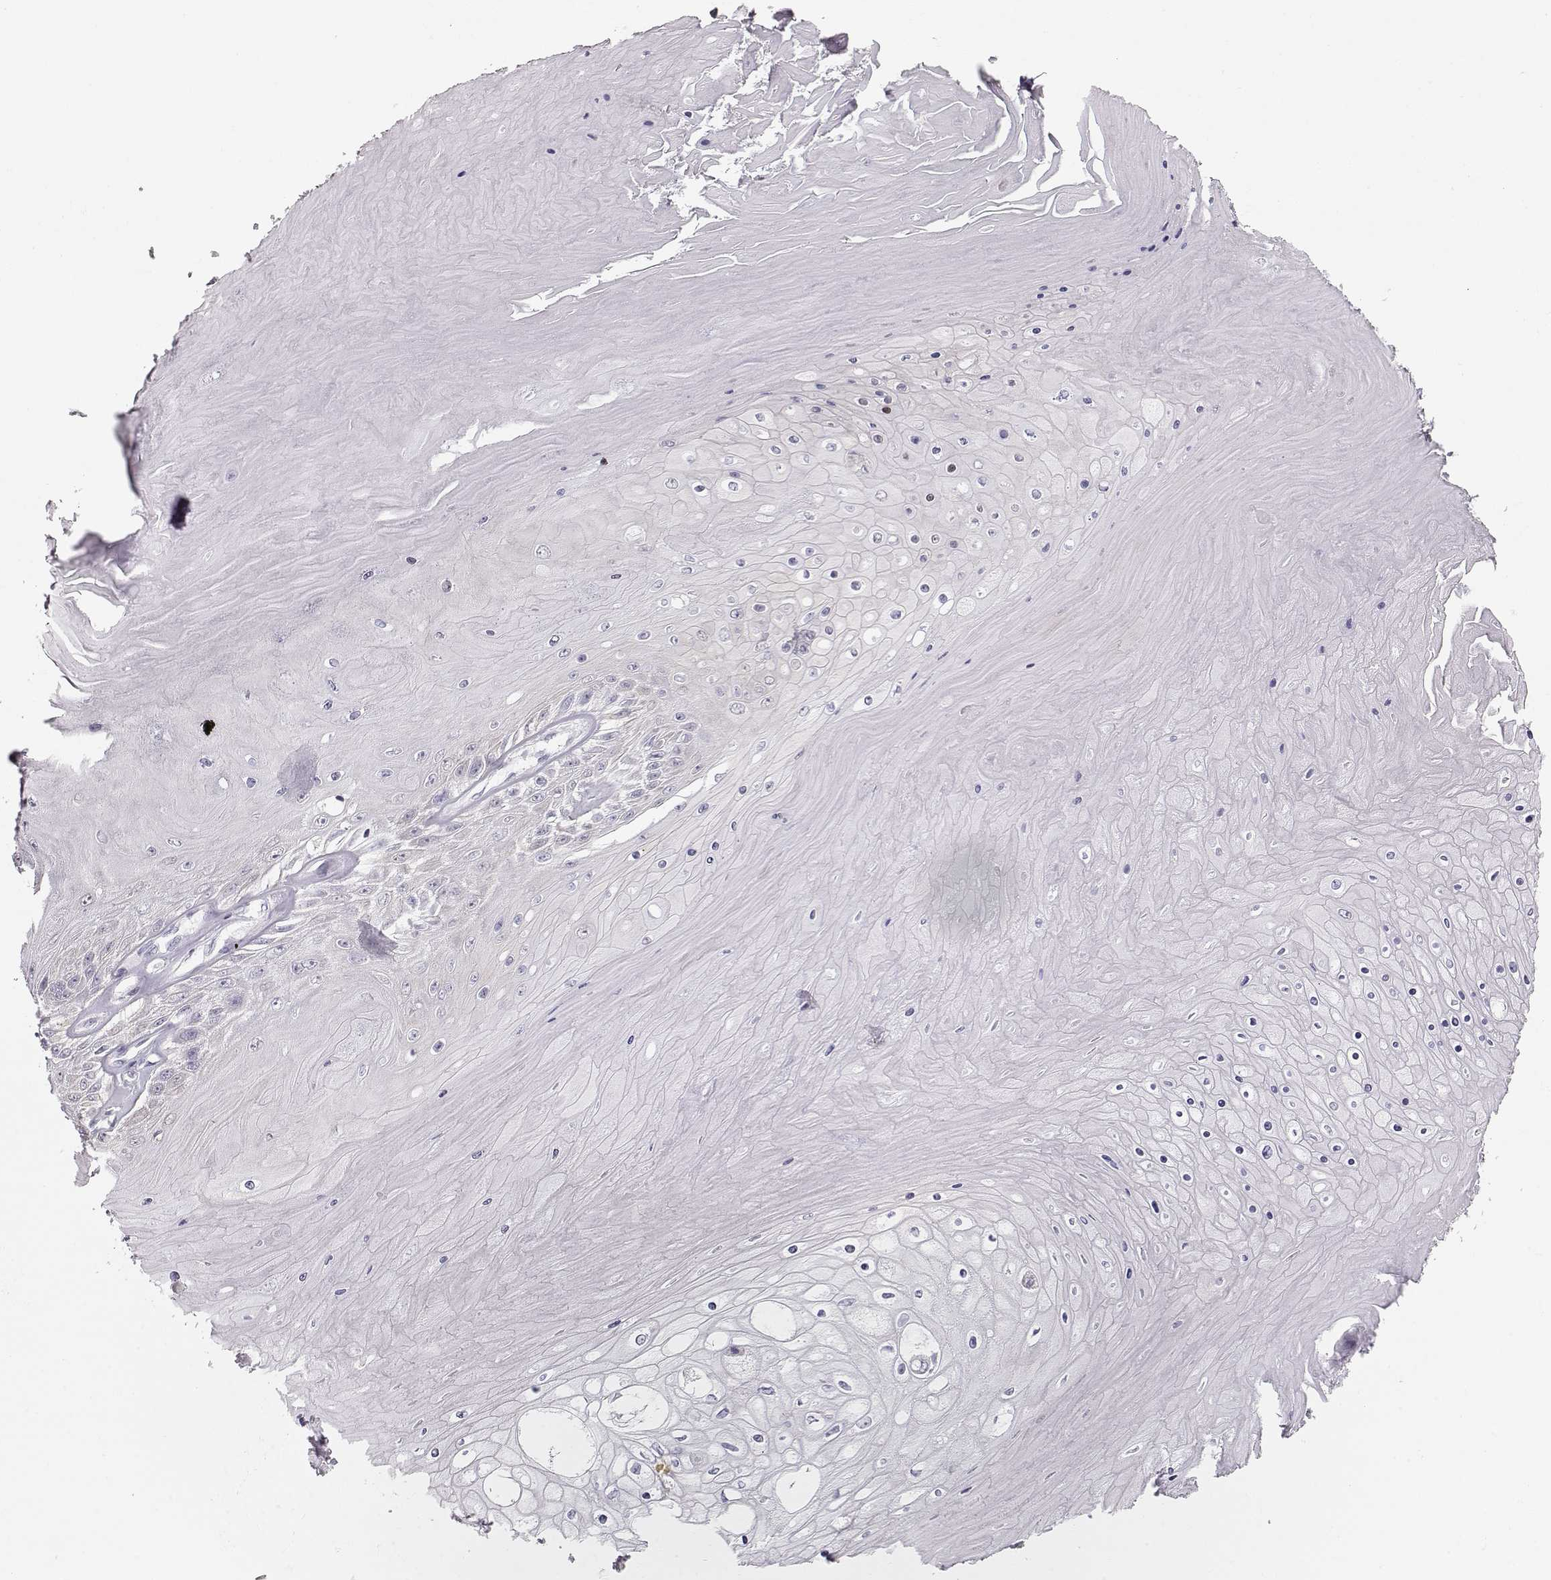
{"staining": {"intensity": "negative", "quantity": "none", "location": "none"}, "tissue": "skin cancer", "cell_type": "Tumor cells", "image_type": "cancer", "snomed": [{"axis": "morphology", "description": "Squamous cell carcinoma, NOS"}, {"axis": "topography", "description": "Skin"}], "caption": "The photomicrograph exhibits no staining of tumor cells in skin cancer (squamous cell carcinoma).", "gene": "TEPP", "patient": {"sex": "male", "age": 62}}